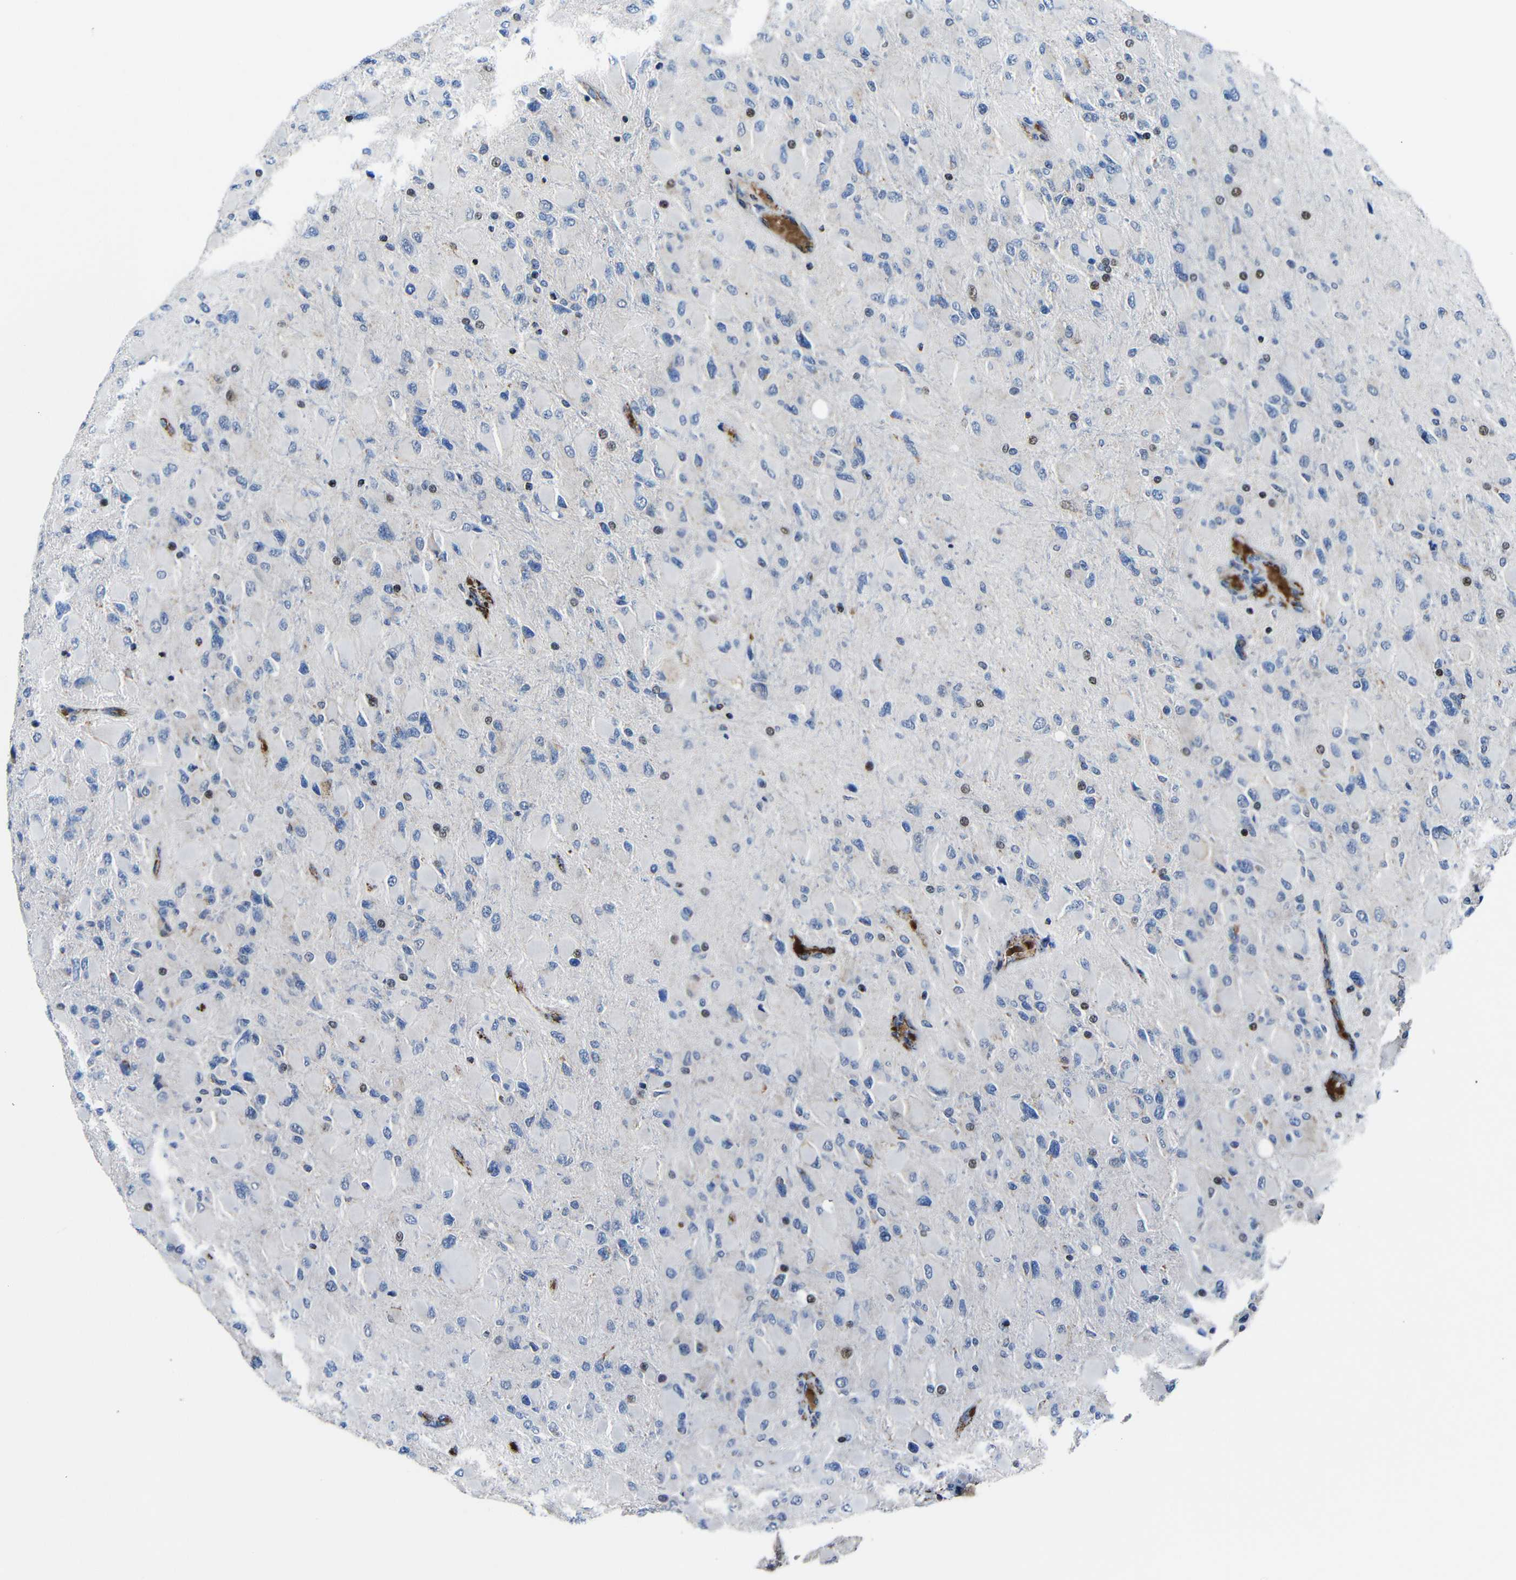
{"staining": {"intensity": "moderate", "quantity": "<25%", "location": "nuclear"}, "tissue": "glioma", "cell_type": "Tumor cells", "image_type": "cancer", "snomed": [{"axis": "morphology", "description": "Glioma, malignant, High grade"}, {"axis": "topography", "description": "Cerebral cortex"}], "caption": "IHC (DAB) staining of human glioma exhibits moderate nuclear protein expression in approximately <25% of tumor cells.", "gene": "CA5B", "patient": {"sex": "female", "age": 36}}